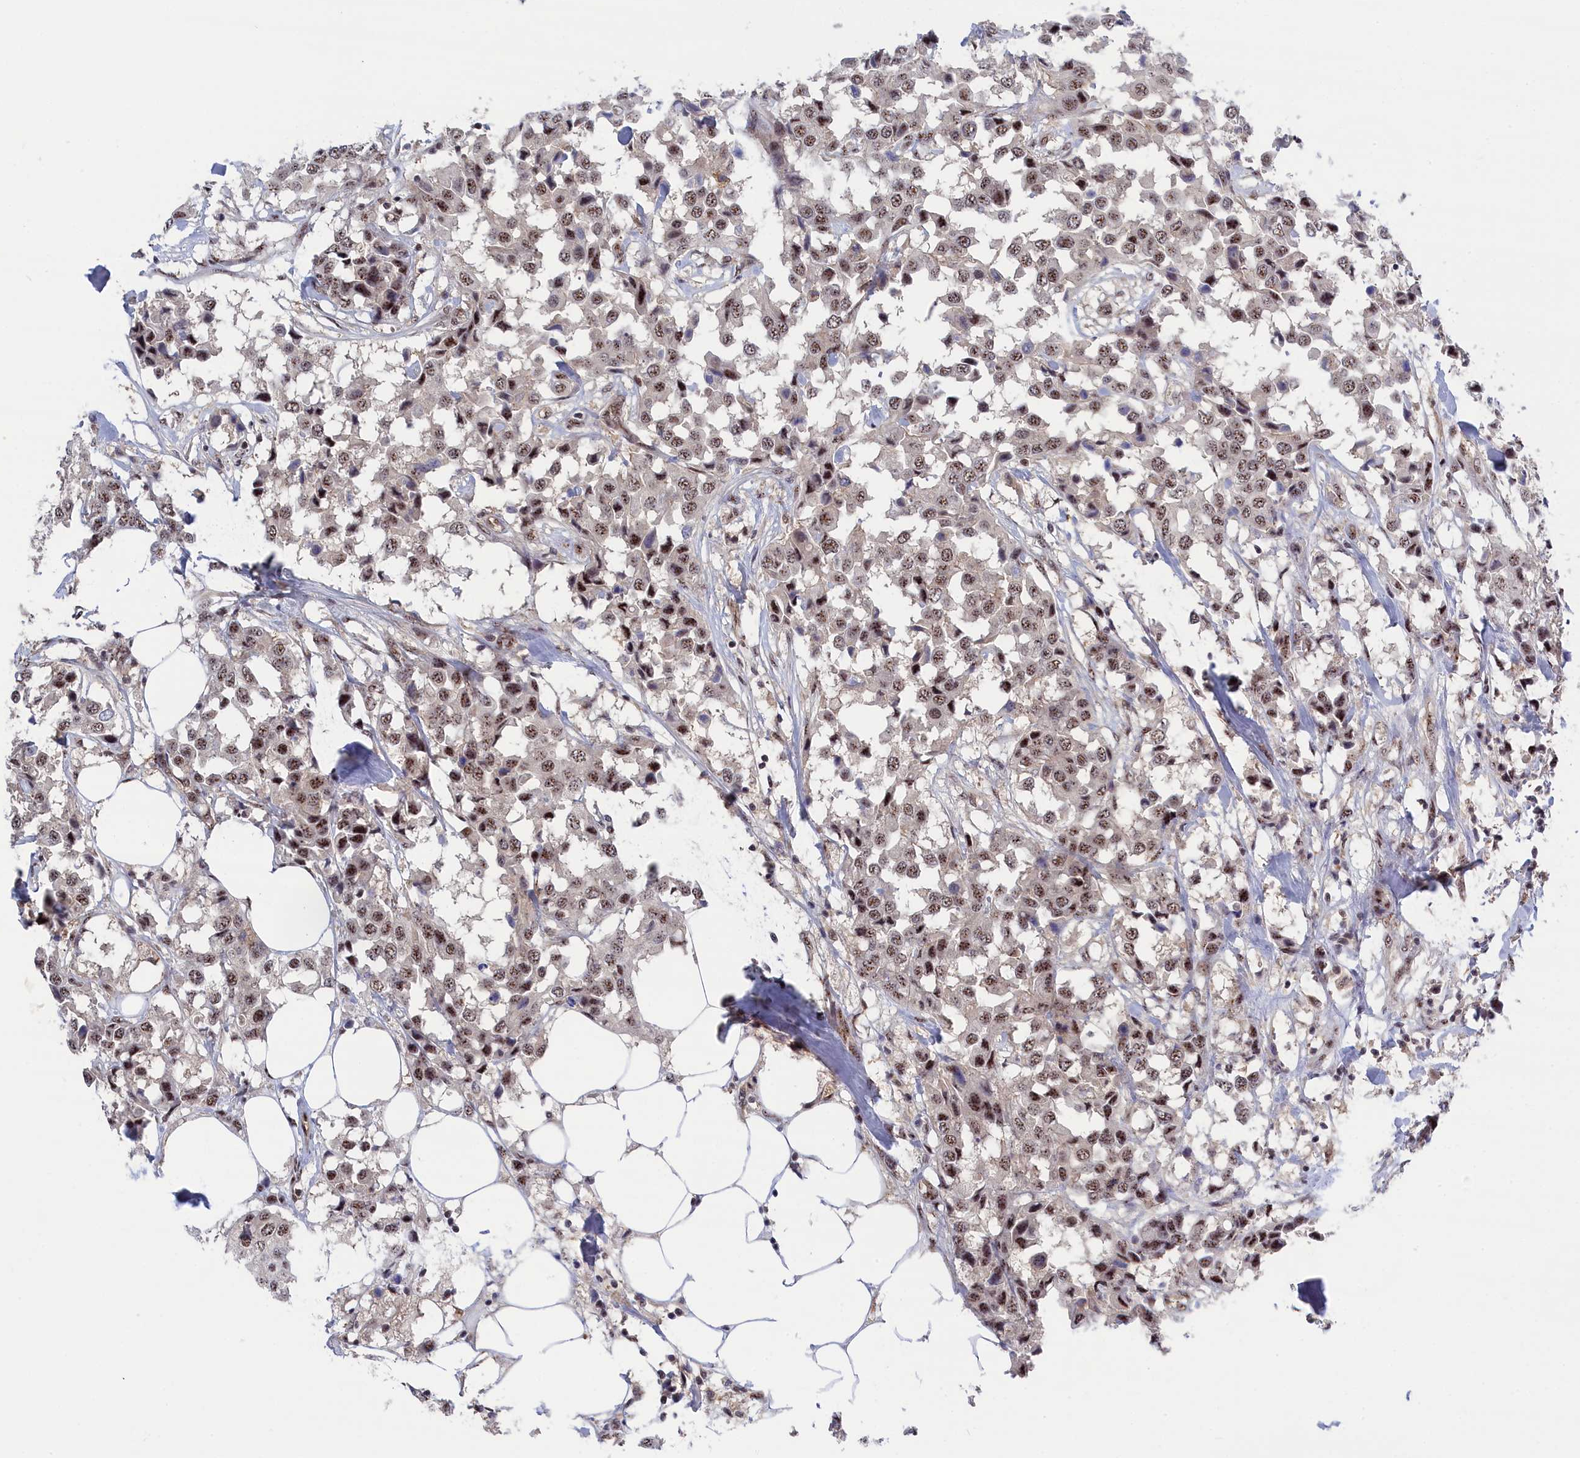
{"staining": {"intensity": "moderate", "quantity": ">75%", "location": "nuclear"}, "tissue": "breast cancer", "cell_type": "Tumor cells", "image_type": "cancer", "snomed": [{"axis": "morphology", "description": "Duct carcinoma"}, {"axis": "topography", "description": "Breast"}], "caption": "IHC micrograph of breast cancer stained for a protein (brown), which shows medium levels of moderate nuclear expression in approximately >75% of tumor cells.", "gene": "TAB1", "patient": {"sex": "female", "age": 80}}